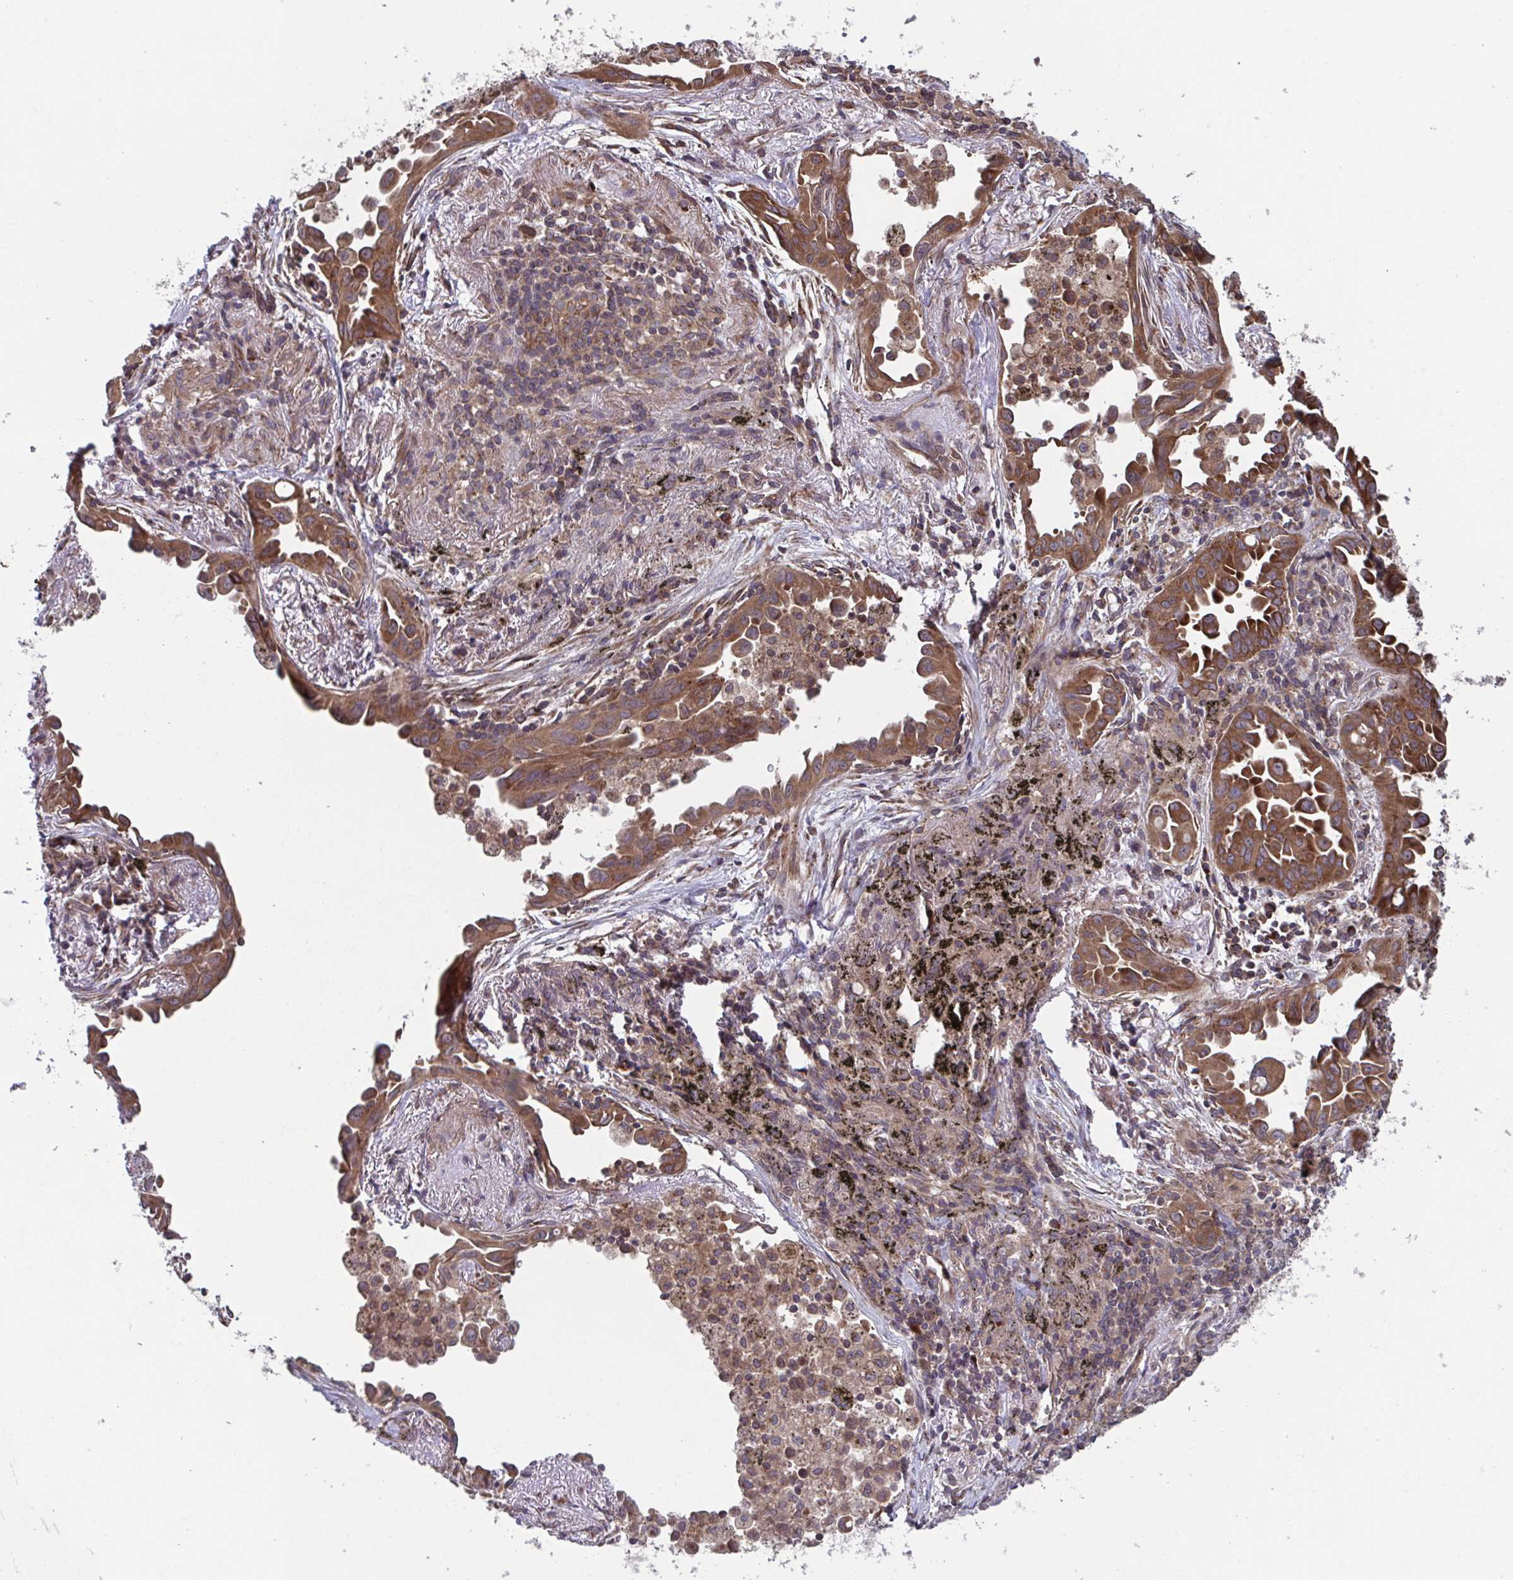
{"staining": {"intensity": "strong", "quantity": ">75%", "location": "cytoplasmic/membranous"}, "tissue": "lung cancer", "cell_type": "Tumor cells", "image_type": "cancer", "snomed": [{"axis": "morphology", "description": "Adenocarcinoma, NOS"}, {"axis": "topography", "description": "Lung"}], "caption": "Immunohistochemical staining of lung adenocarcinoma reveals strong cytoplasmic/membranous protein positivity in about >75% of tumor cells.", "gene": "COPB1", "patient": {"sex": "male", "age": 68}}